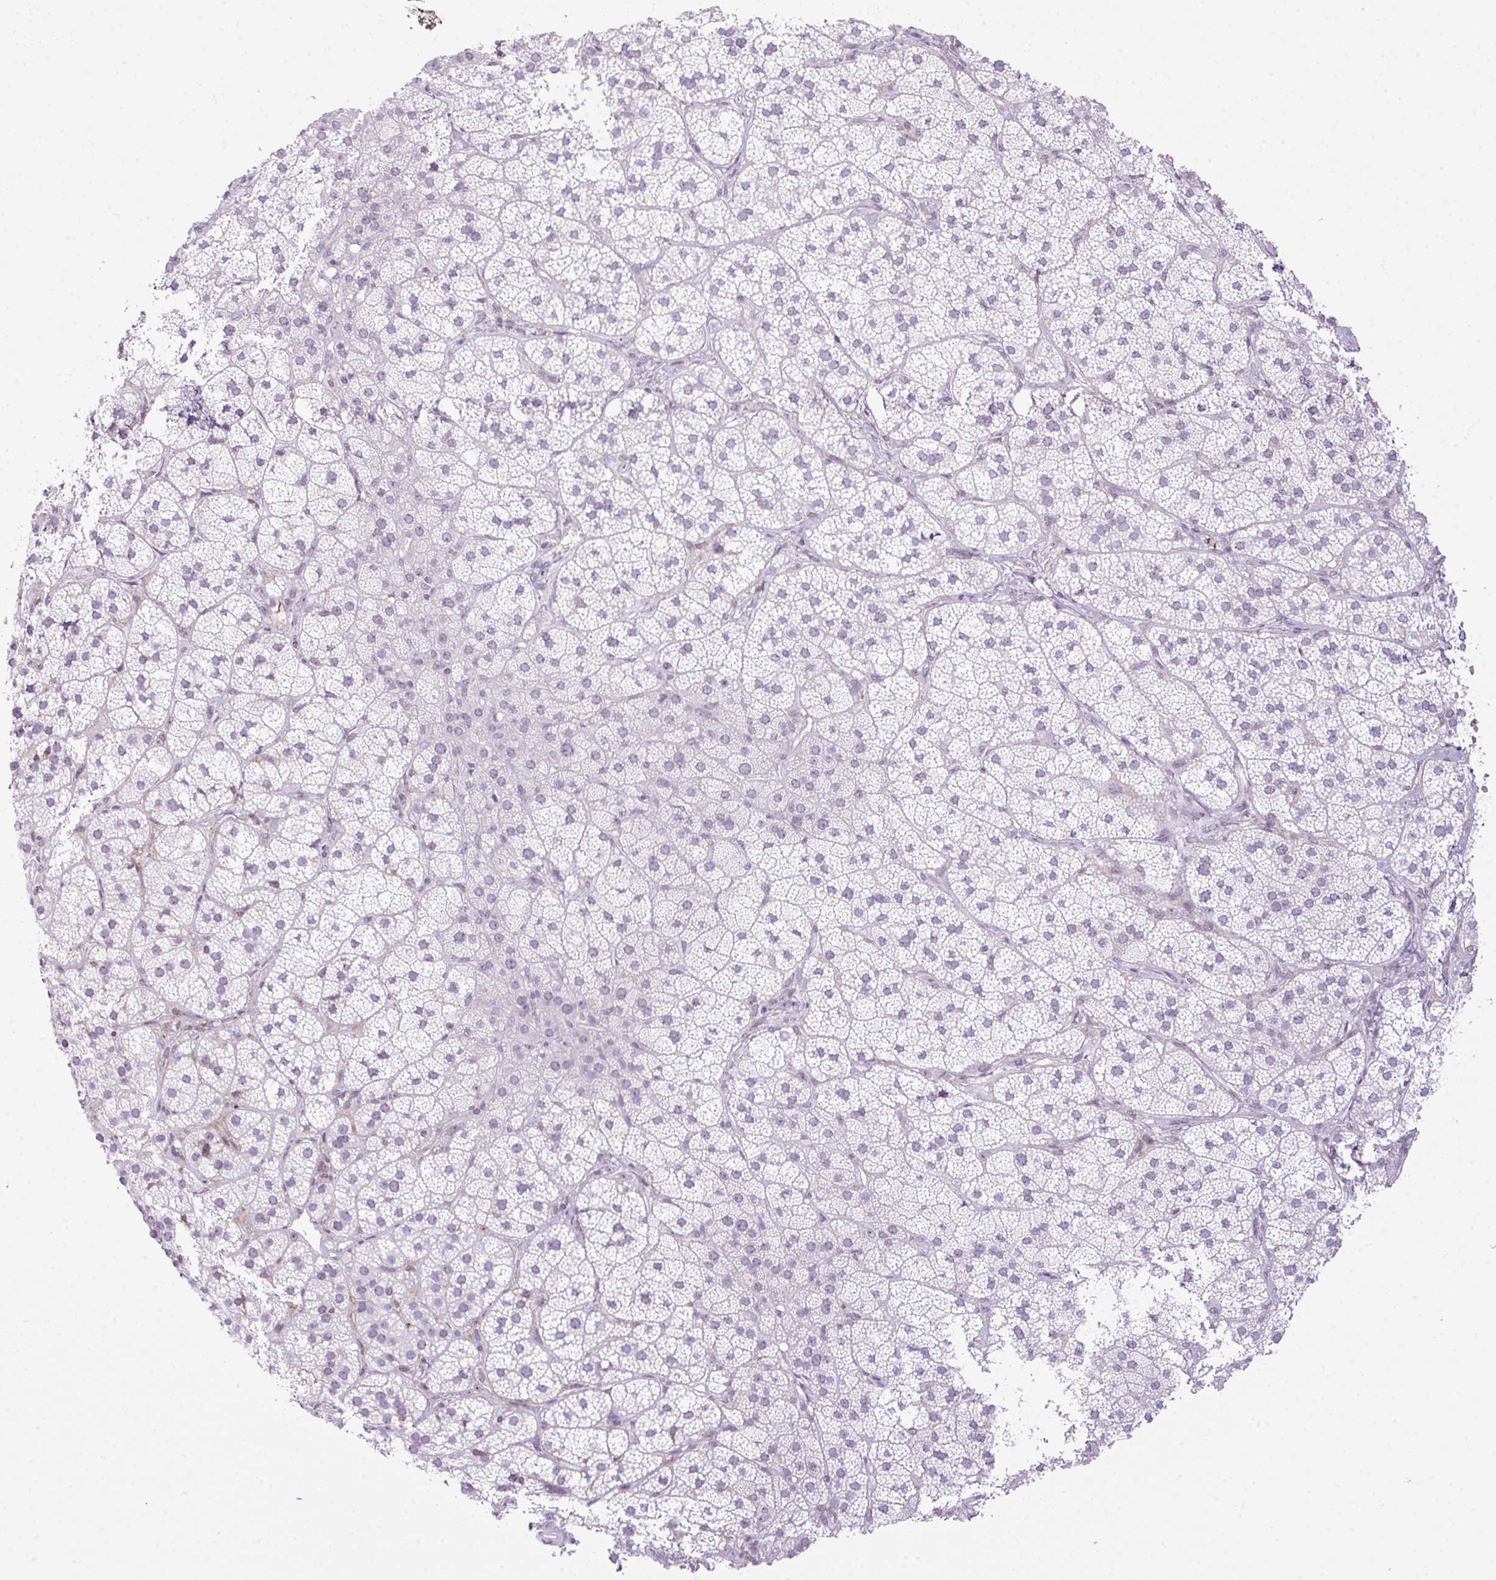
{"staining": {"intensity": "negative", "quantity": "none", "location": "none"}, "tissue": "adrenal gland", "cell_type": "Glandular cells", "image_type": "normal", "snomed": [{"axis": "morphology", "description": "Normal tissue, NOS"}, {"axis": "topography", "description": "Adrenal gland"}], "caption": "Immunohistochemical staining of unremarkable adrenal gland demonstrates no significant positivity in glandular cells. Nuclei are stained in blue.", "gene": "CCDC137", "patient": {"sex": "female", "age": 58}}